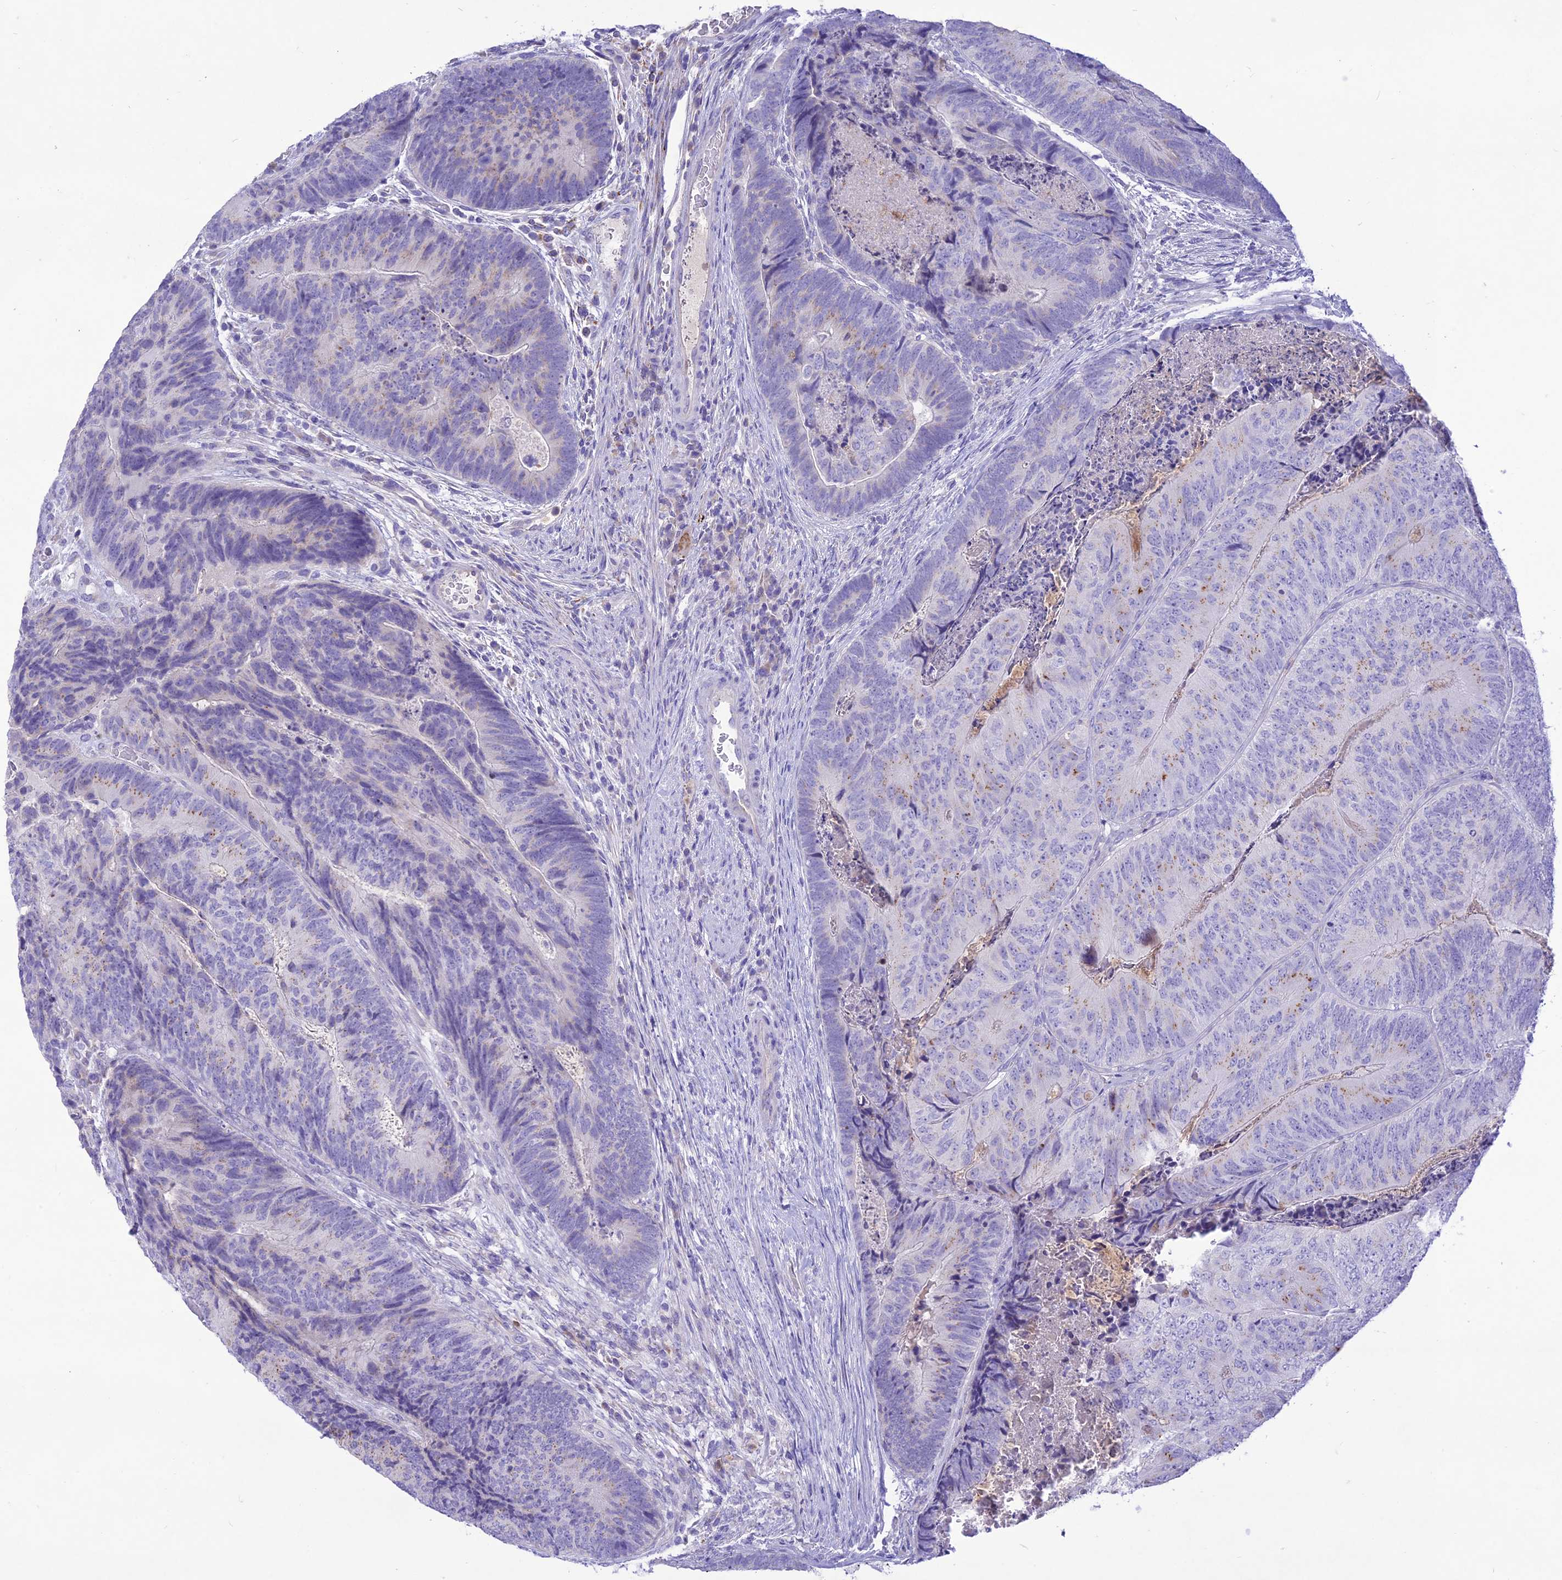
{"staining": {"intensity": "weak", "quantity": "<25%", "location": "cytoplasmic/membranous"}, "tissue": "colorectal cancer", "cell_type": "Tumor cells", "image_type": "cancer", "snomed": [{"axis": "morphology", "description": "Adenocarcinoma, NOS"}, {"axis": "topography", "description": "Colon"}], "caption": "IHC of colorectal cancer displays no positivity in tumor cells.", "gene": "SLC13A5", "patient": {"sex": "female", "age": 67}}